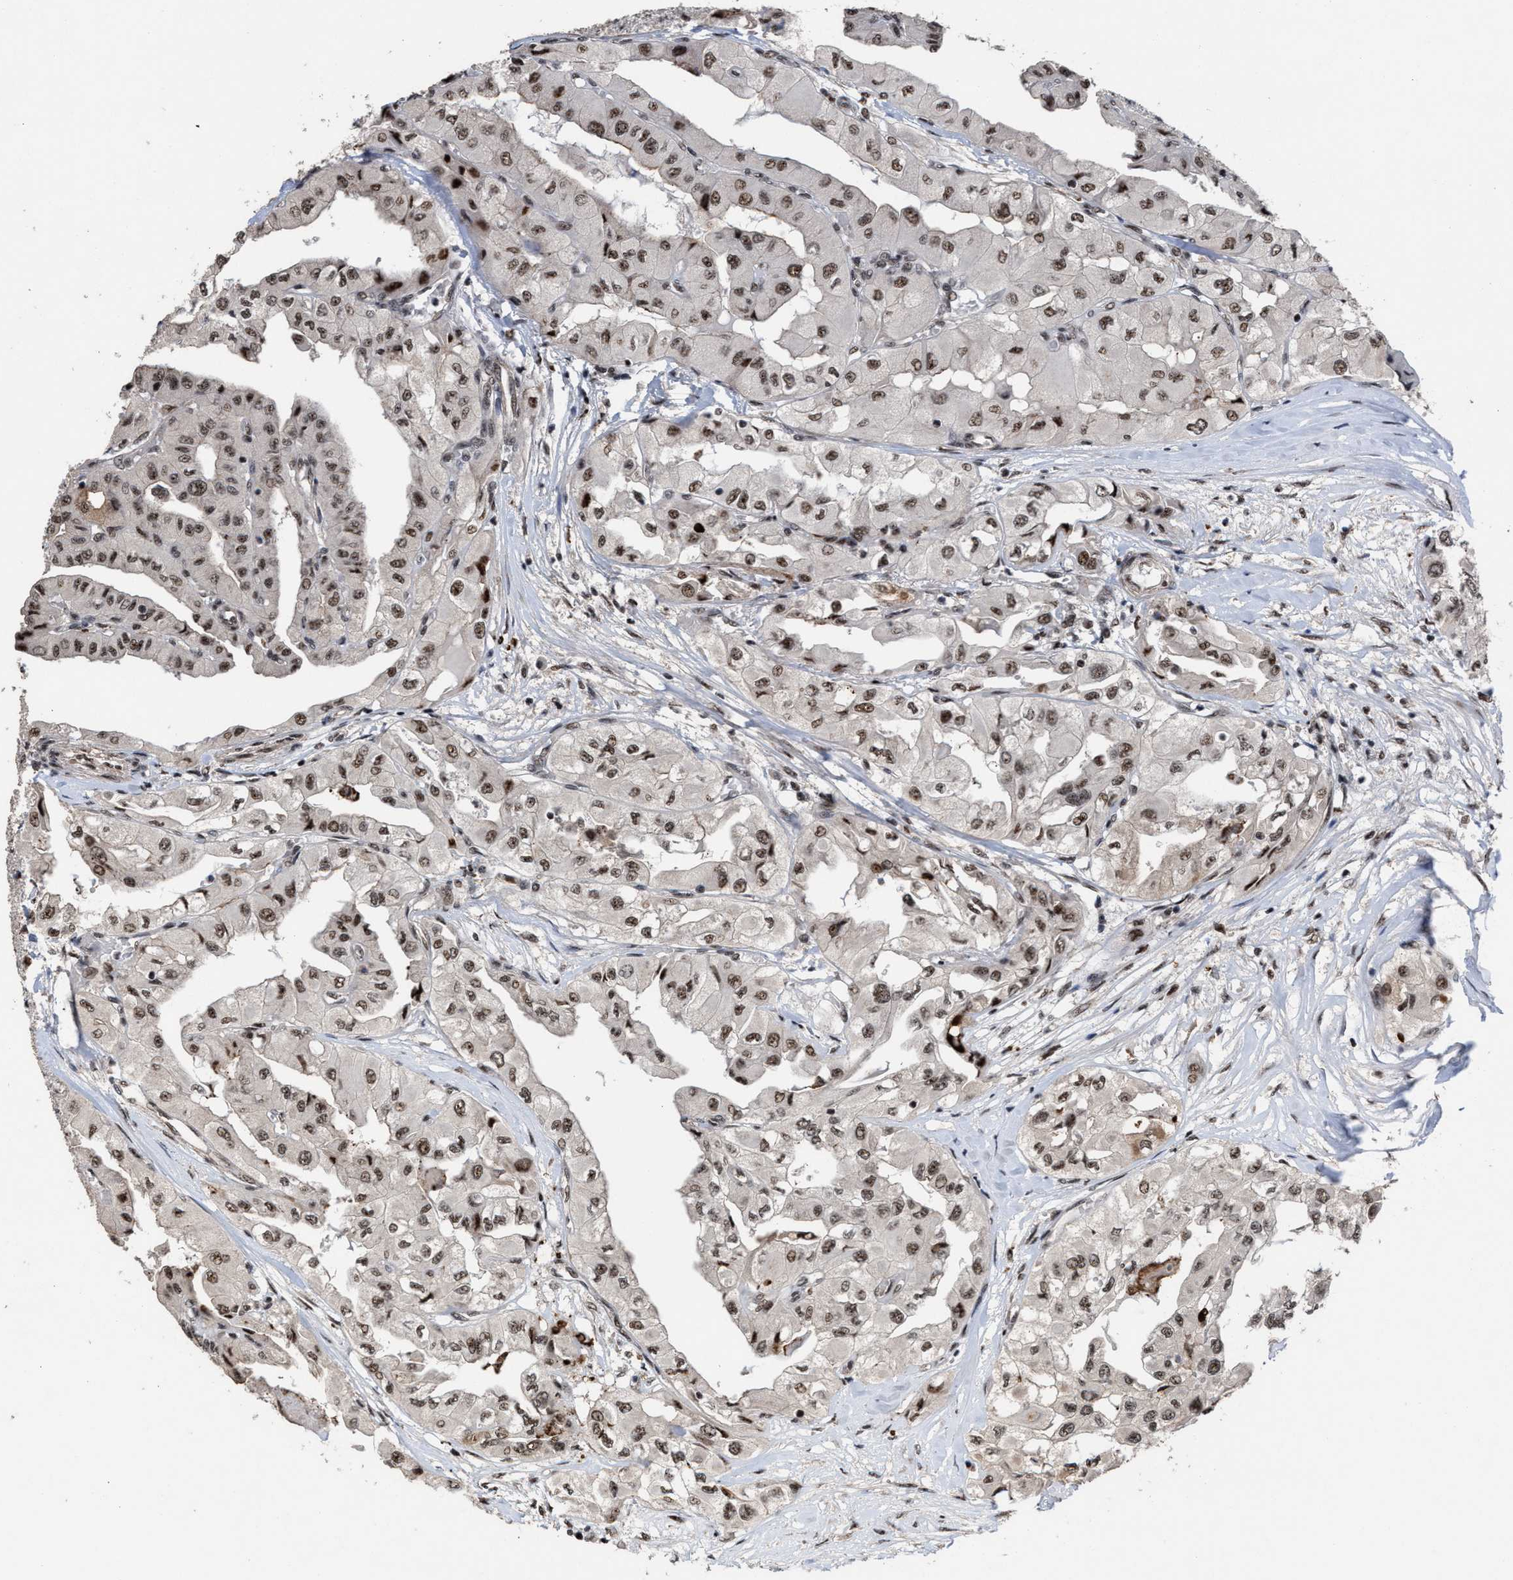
{"staining": {"intensity": "moderate", "quantity": ">75%", "location": "nuclear"}, "tissue": "thyroid cancer", "cell_type": "Tumor cells", "image_type": "cancer", "snomed": [{"axis": "morphology", "description": "Papillary adenocarcinoma, NOS"}, {"axis": "topography", "description": "Thyroid gland"}], "caption": "The image exhibits a brown stain indicating the presence of a protein in the nuclear of tumor cells in thyroid cancer. (DAB (3,3'-diaminobenzidine) IHC with brightfield microscopy, high magnification).", "gene": "EIF4A3", "patient": {"sex": "female", "age": 59}}